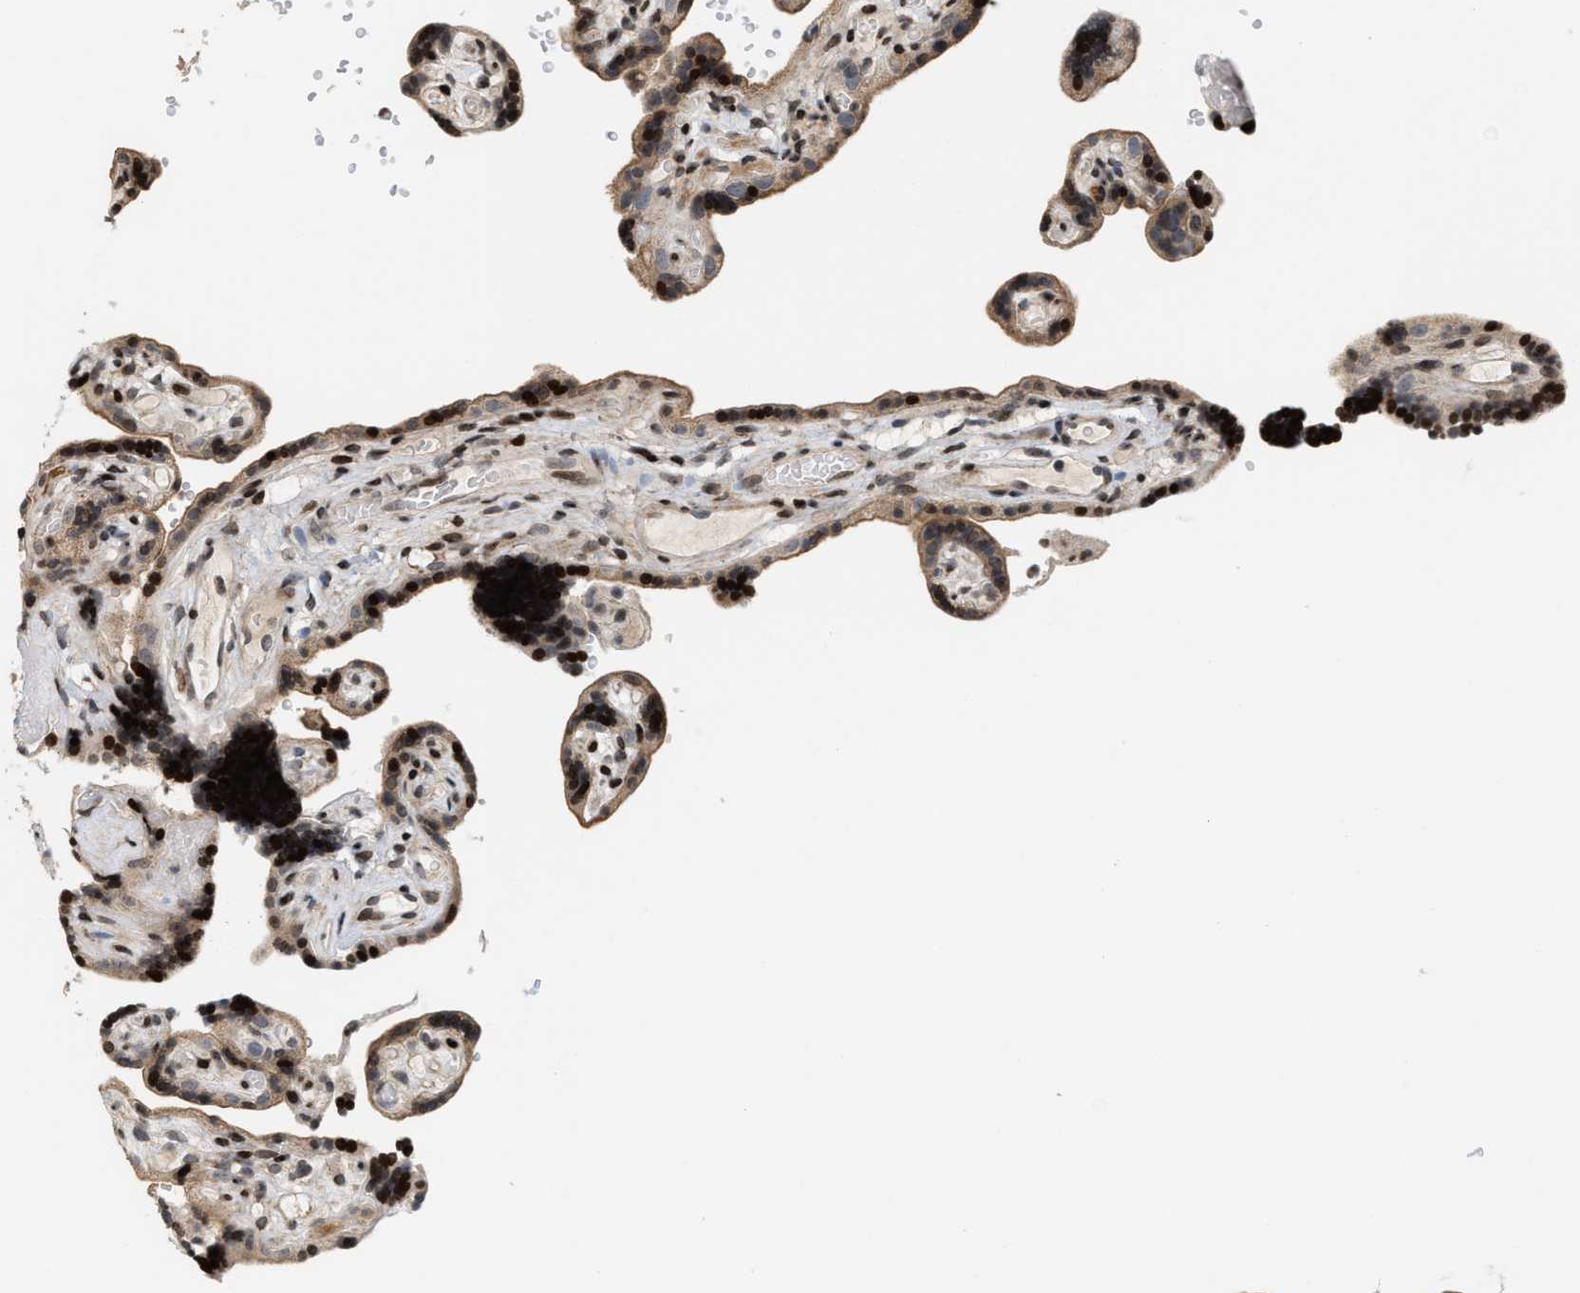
{"staining": {"intensity": "moderate", "quantity": "25%-75%", "location": "cytoplasmic/membranous,nuclear"}, "tissue": "placenta", "cell_type": "Trophoblastic cells", "image_type": "normal", "snomed": [{"axis": "morphology", "description": "Normal tissue, NOS"}, {"axis": "topography", "description": "Placenta"}], "caption": "A micrograph of human placenta stained for a protein reveals moderate cytoplasmic/membranous,nuclear brown staining in trophoblastic cells. (IHC, brightfield microscopy, high magnification).", "gene": "PDZD2", "patient": {"sex": "female", "age": 30}}